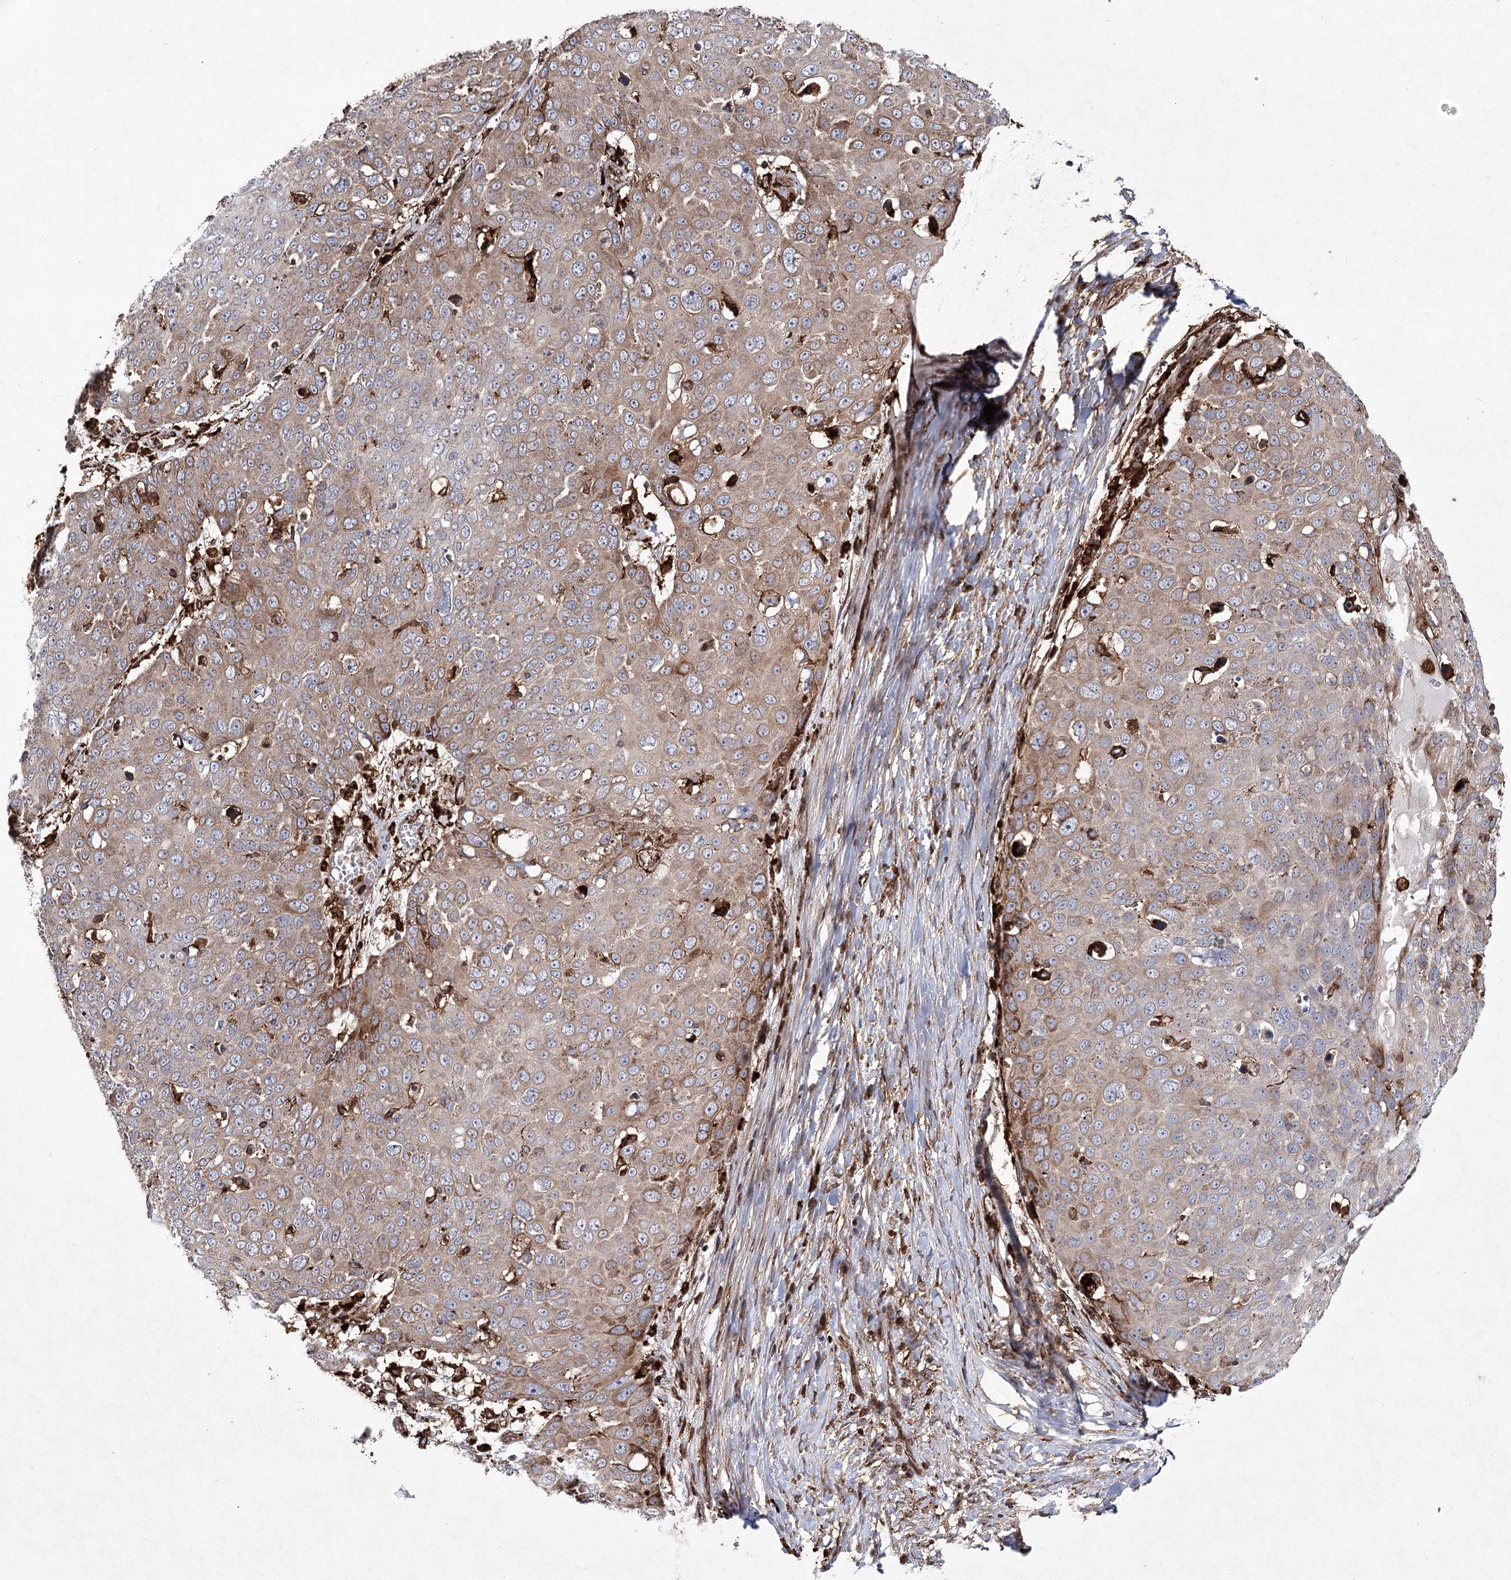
{"staining": {"intensity": "moderate", "quantity": "25%-75%", "location": "cytoplasmic/membranous"}, "tissue": "skin cancer", "cell_type": "Tumor cells", "image_type": "cancer", "snomed": [{"axis": "morphology", "description": "Squamous cell carcinoma, NOS"}, {"axis": "topography", "description": "Skin"}], "caption": "A photomicrograph showing moderate cytoplasmic/membranous positivity in about 25%-75% of tumor cells in skin squamous cell carcinoma, as visualized by brown immunohistochemical staining.", "gene": "DCUN1D4", "patient": {"sex": "male", "age": 71}}